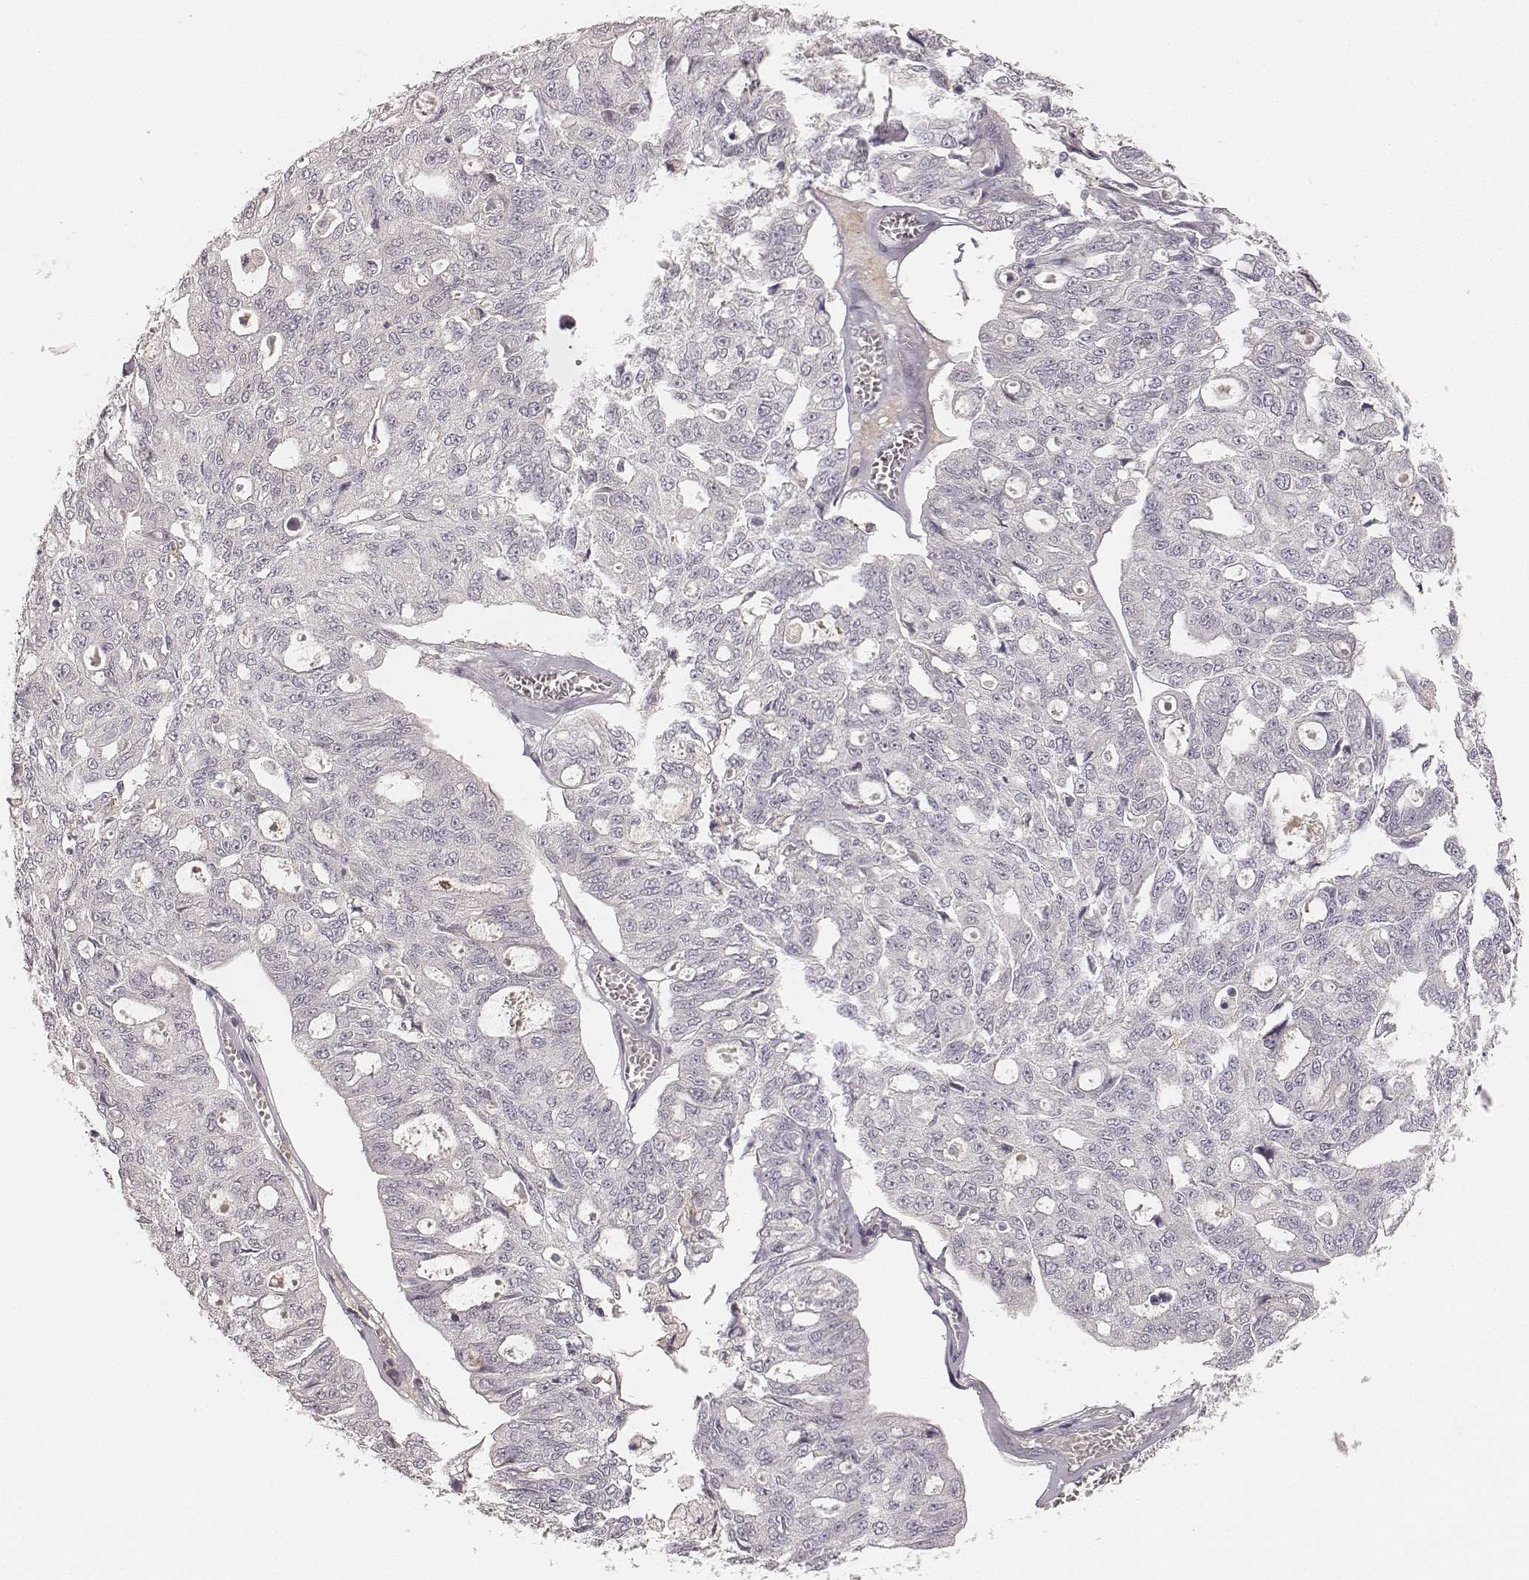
{"staining": {"intensity": "negative", "quantity": "none", "location": "none"}, "tissue": "ovarian cancer", "cell_type": "Tumor cells", "image_type": "cancer", "snomed": [{"axis": "morphology", "description": "Carcinoma, endometroid"}, {"axis": "topography", "description": "Ovary"}], "caption": "This is an immunohistochemistry (IHC) histopathology image of ovarian endometroid carcinoma. There is no positivity in tumor cells.", "gene": "CD8A", "patient": {"sex": "female", "age": 65}}